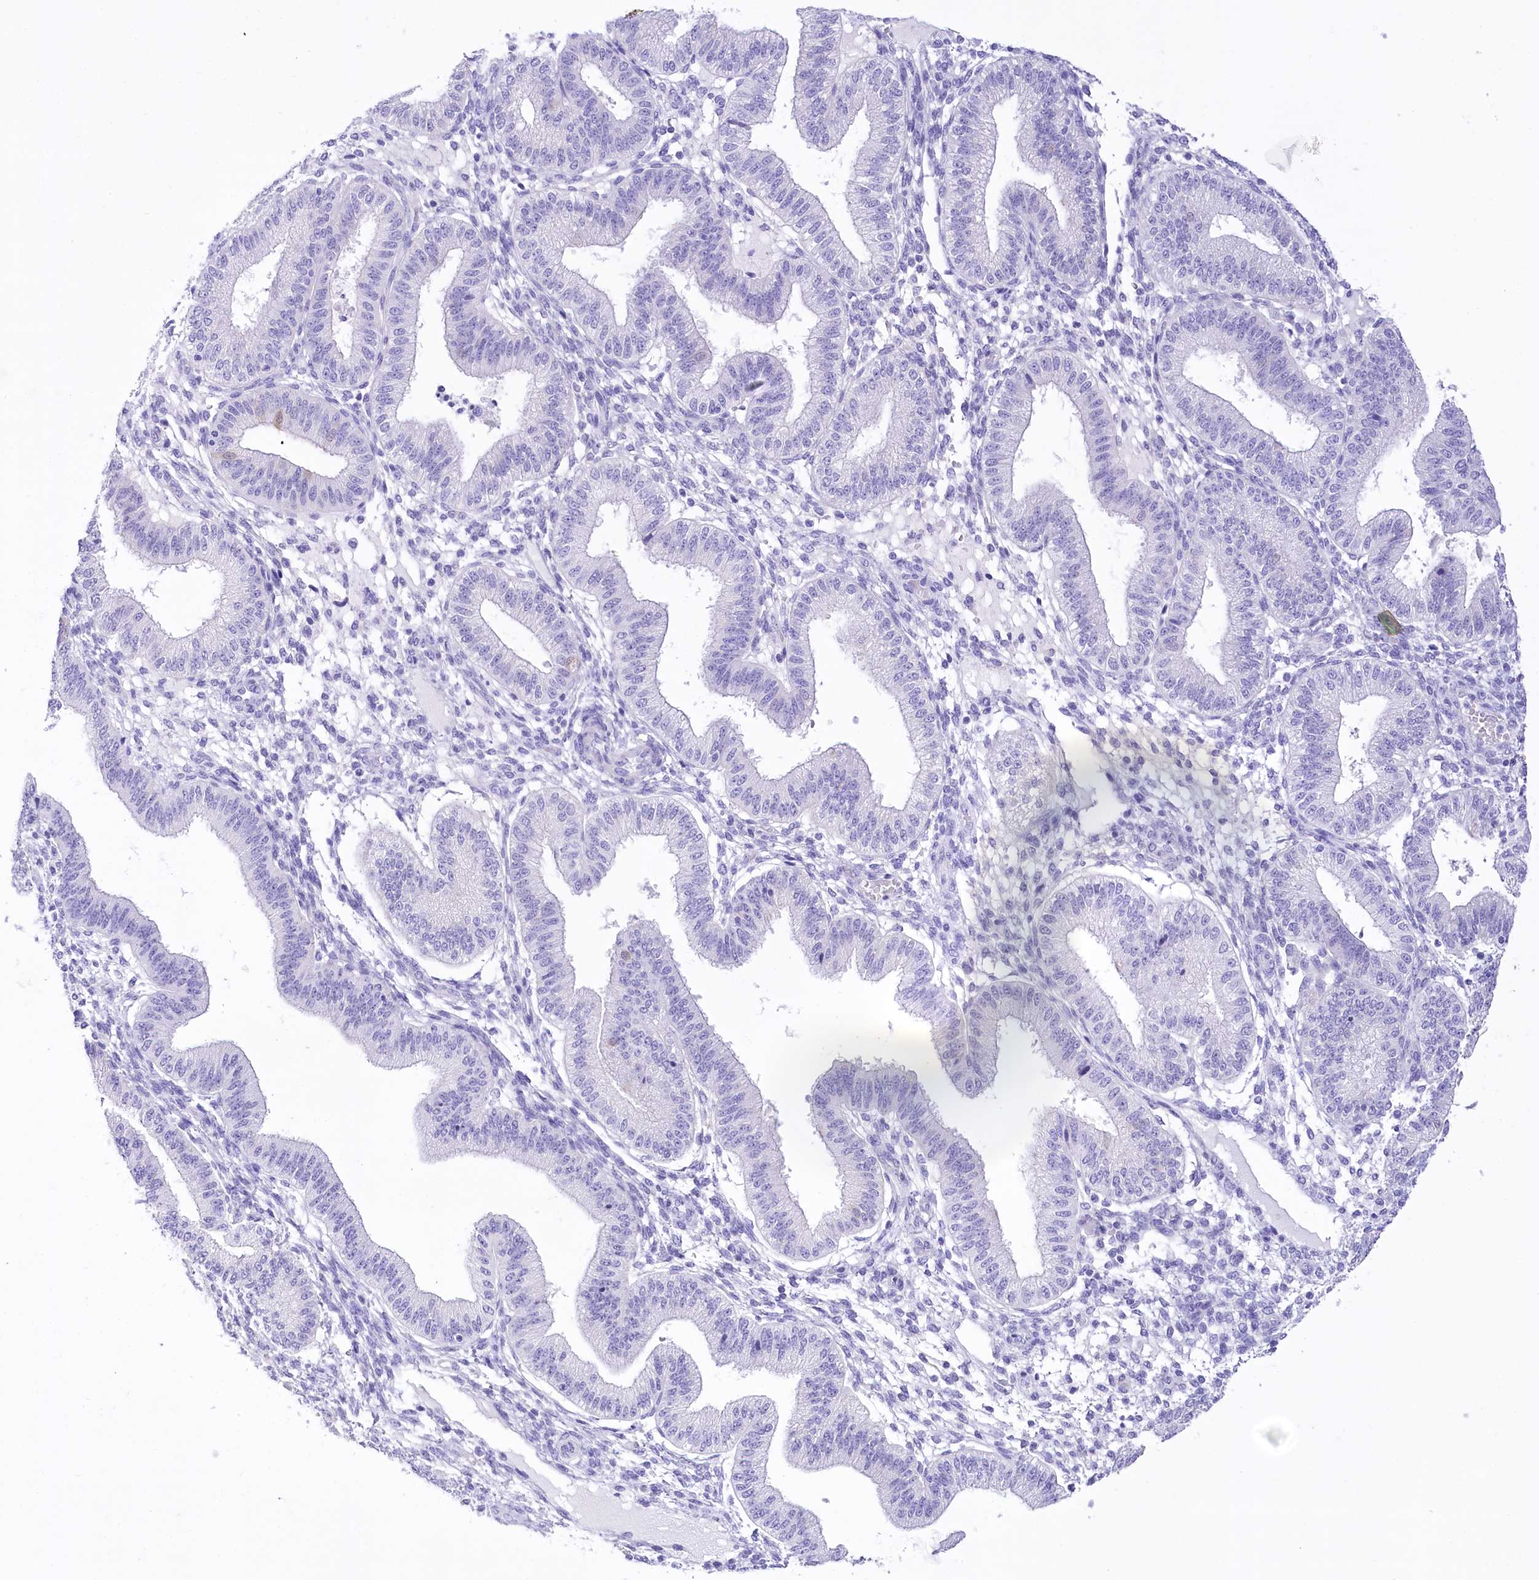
{"staining": {"intensity": "negative", "quantity": "none", "location": "none"}, "tissue": "endometrium", "cell_type": "Cells in endometrial stroma", "image_type": "normal", "snomed": [{"axis": "morphology", "description": "Normal tissue, NOS"}, {"axis": "topography", "description": "Endometrium"}], "caption": "High magnification brightfield microscopy of benign endometrium stained with DAB (brown) and counterstained with hematoxylin (blue): cells in endometrial stroma show no significant expression. Brightfield microscopy of immunohistochemistry (IHC) stained with DAB (3,3'-diaminobenzidine) (brown) and hematoxylin (blue), captured at high magnification.", "gene": "PBLD", "patient": {"sex": "female", "age": 39}}